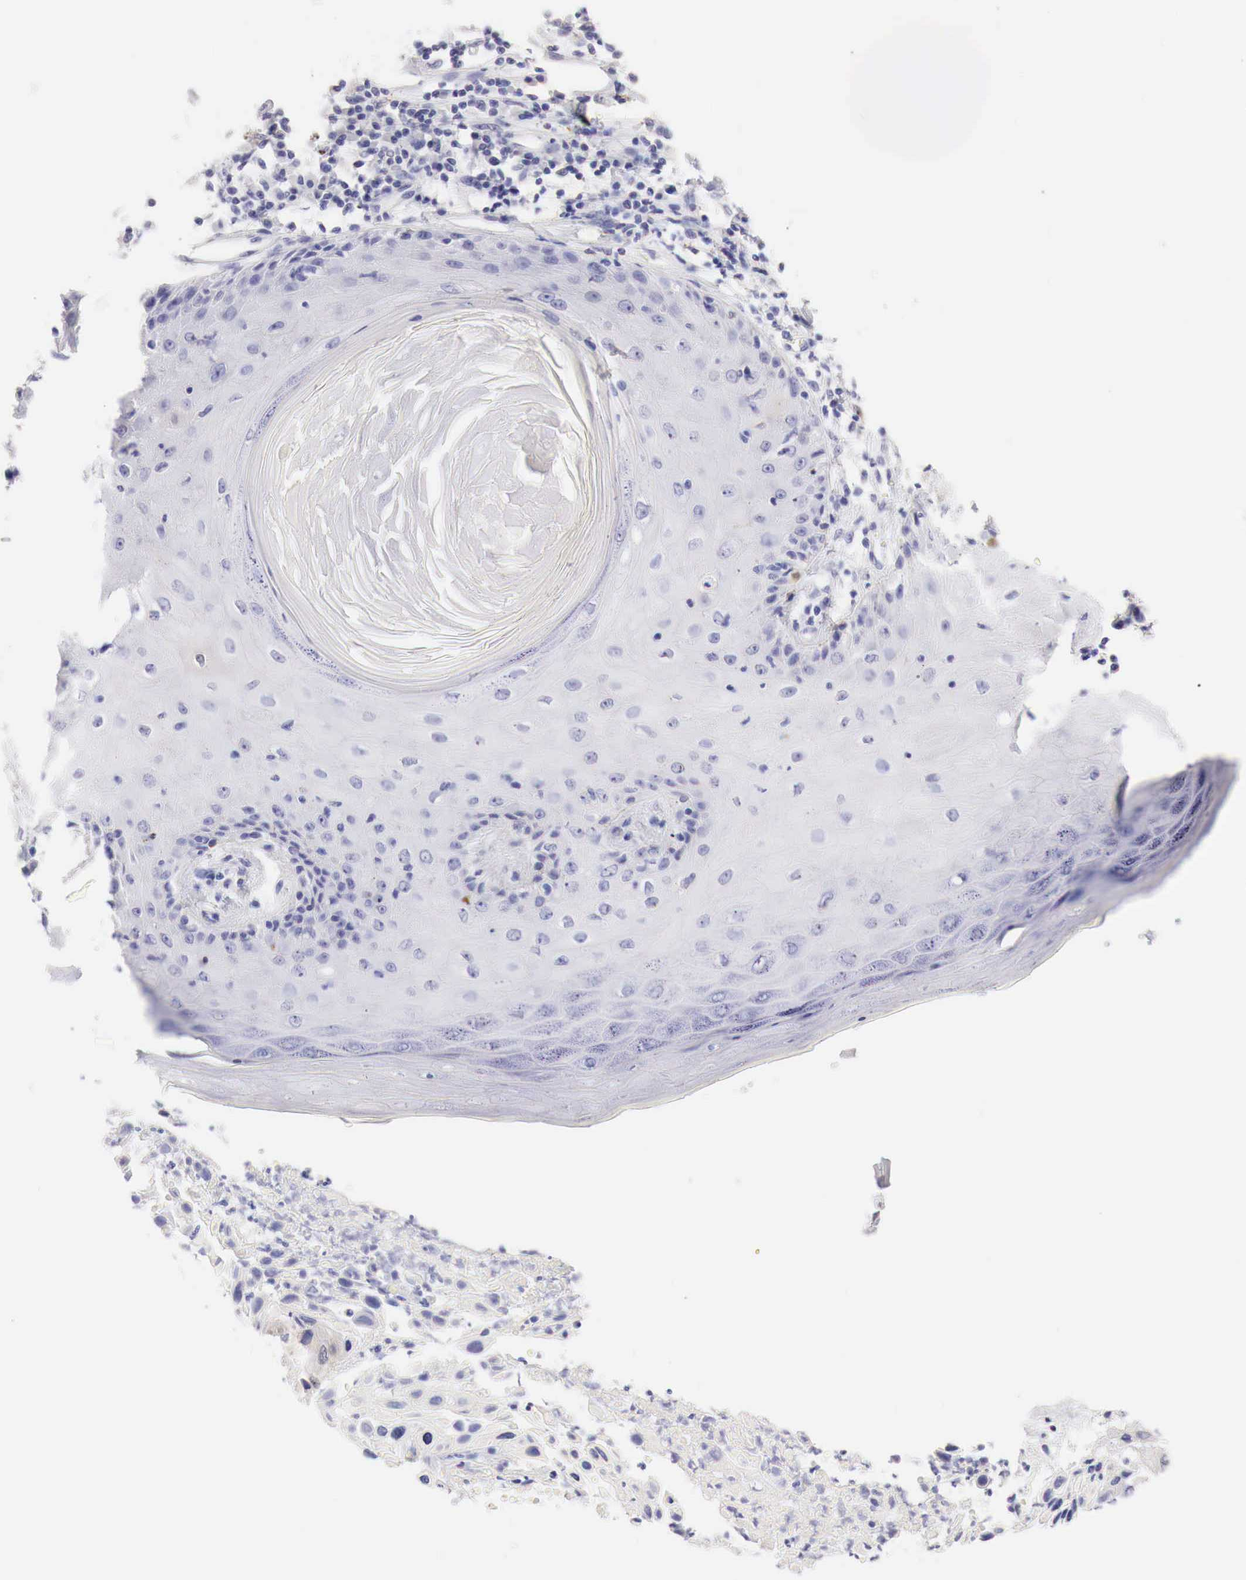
{"staining": {"intensity": "moderate", "quantity": "<25%", "location": "cytoplasmic/membranous"}, "tissue": "skin cancer", "cell_type": "Tumor cells", "image_type": "cancer", "snomed": [{"axis": "morphology", "description": "Squamous cell carcinoma, NOS"}, {"axis": "topography", "description": "Skin"}, {"axis": "topography", "description": "Anal"}], "caption": "Immunohistochemical staining of human skin cancer shows moderate cytoplasmic/membranous protein staining in about <25% of tumor cells.", "gene": "CDKN2A", "patient": {"sex": "male", "age": 61}}